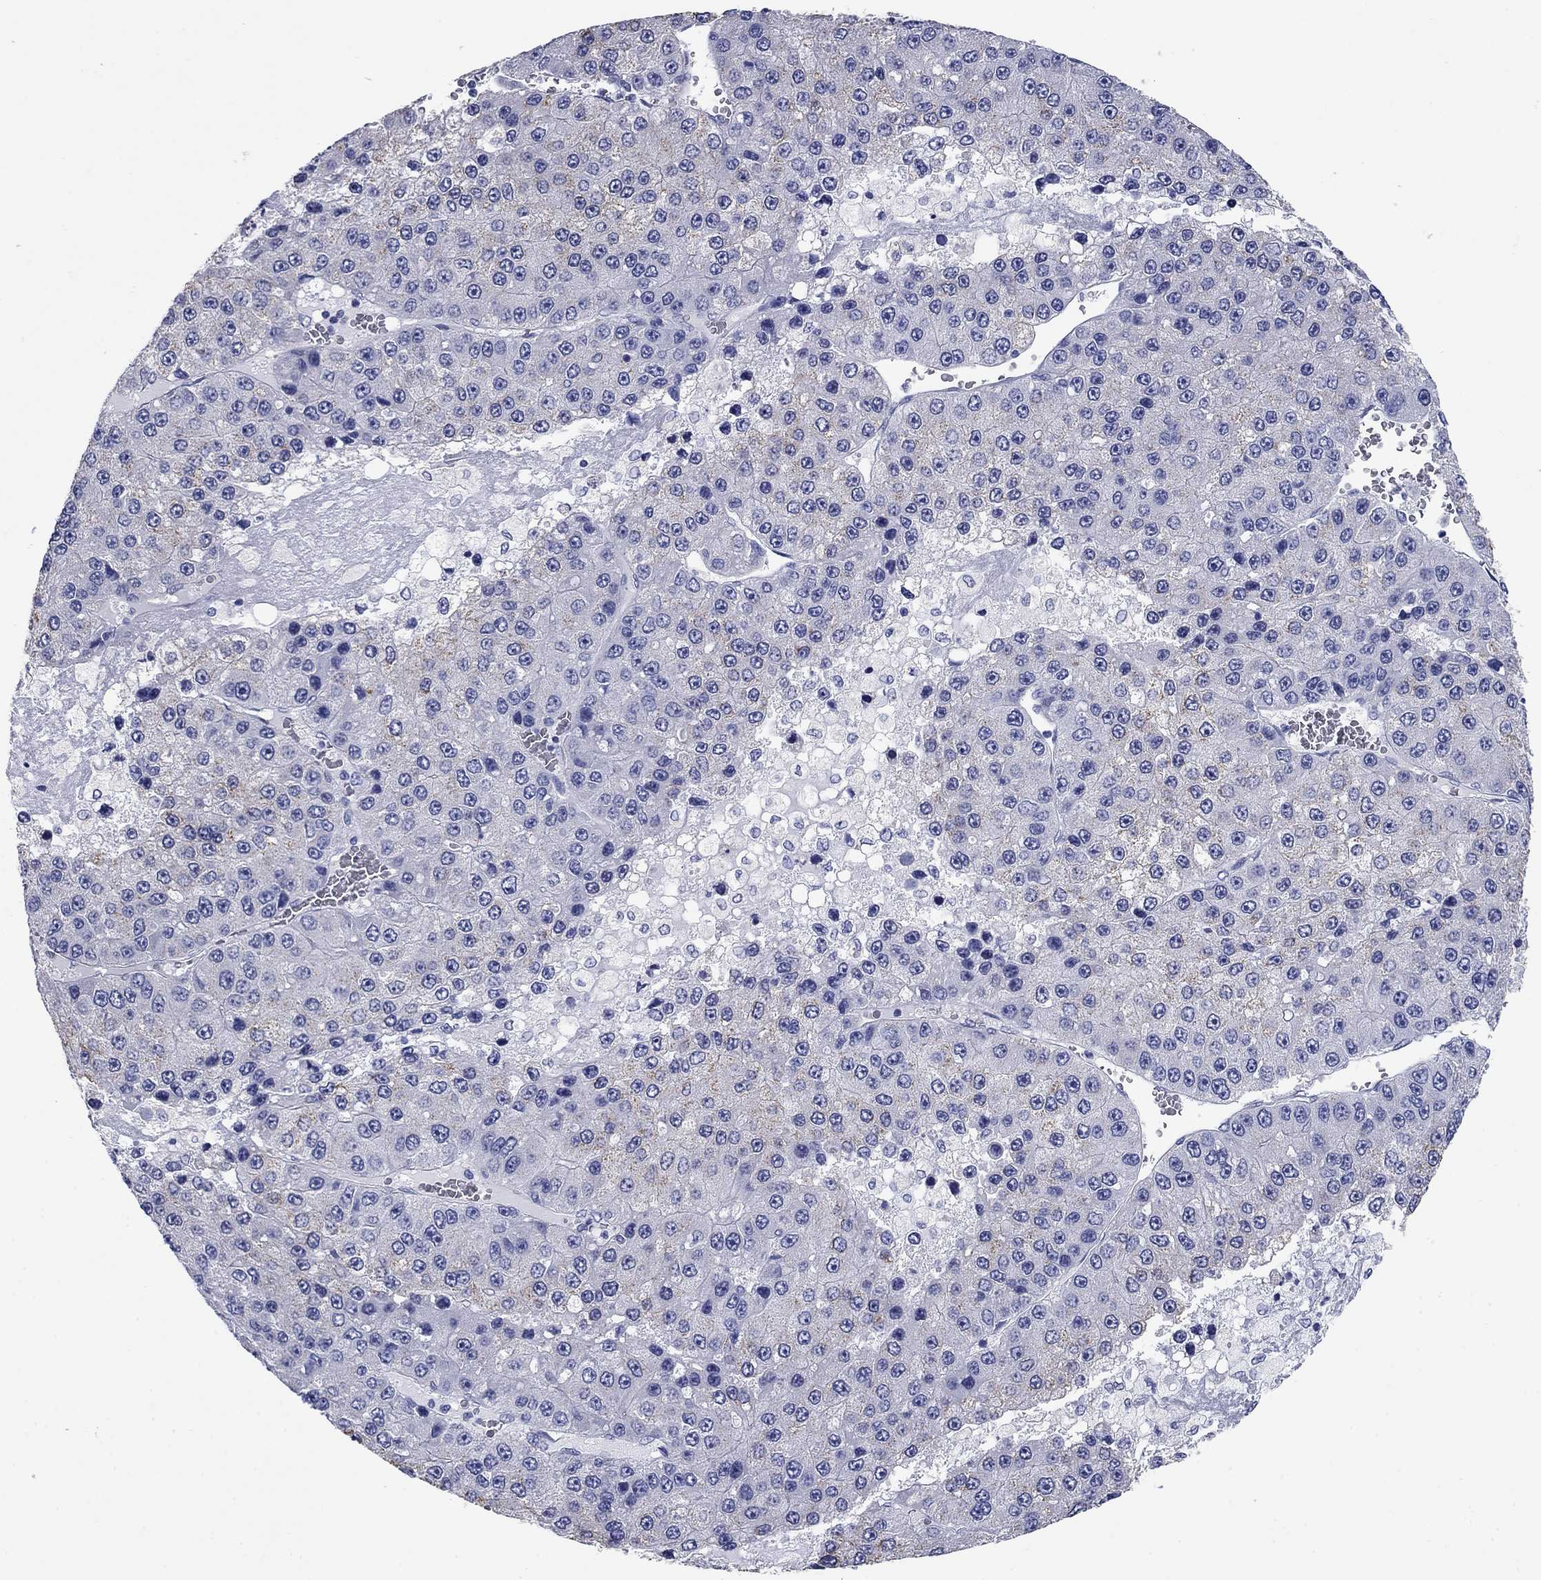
{"staining": {"intensity": "negative", "quantity": "none", "location": "none"}, "tissue": "liver cancer", "cell_type": "Tumor cells", "image_type": "cancer", "snomed": [{"axis": "morphology", "description": "Carcinoma, Hepatocellular, NOS"}, {"axis": "topography", "description": "Liver"}], "caption": "IHC photomicrograph of neoplastic tissue: human hepatocellular carcinoma (liver) stained with DAB displays no significant protein staining in tumor cells.", "gene": "PRKCG", "patient": {"sex": "female", "age": 73}}